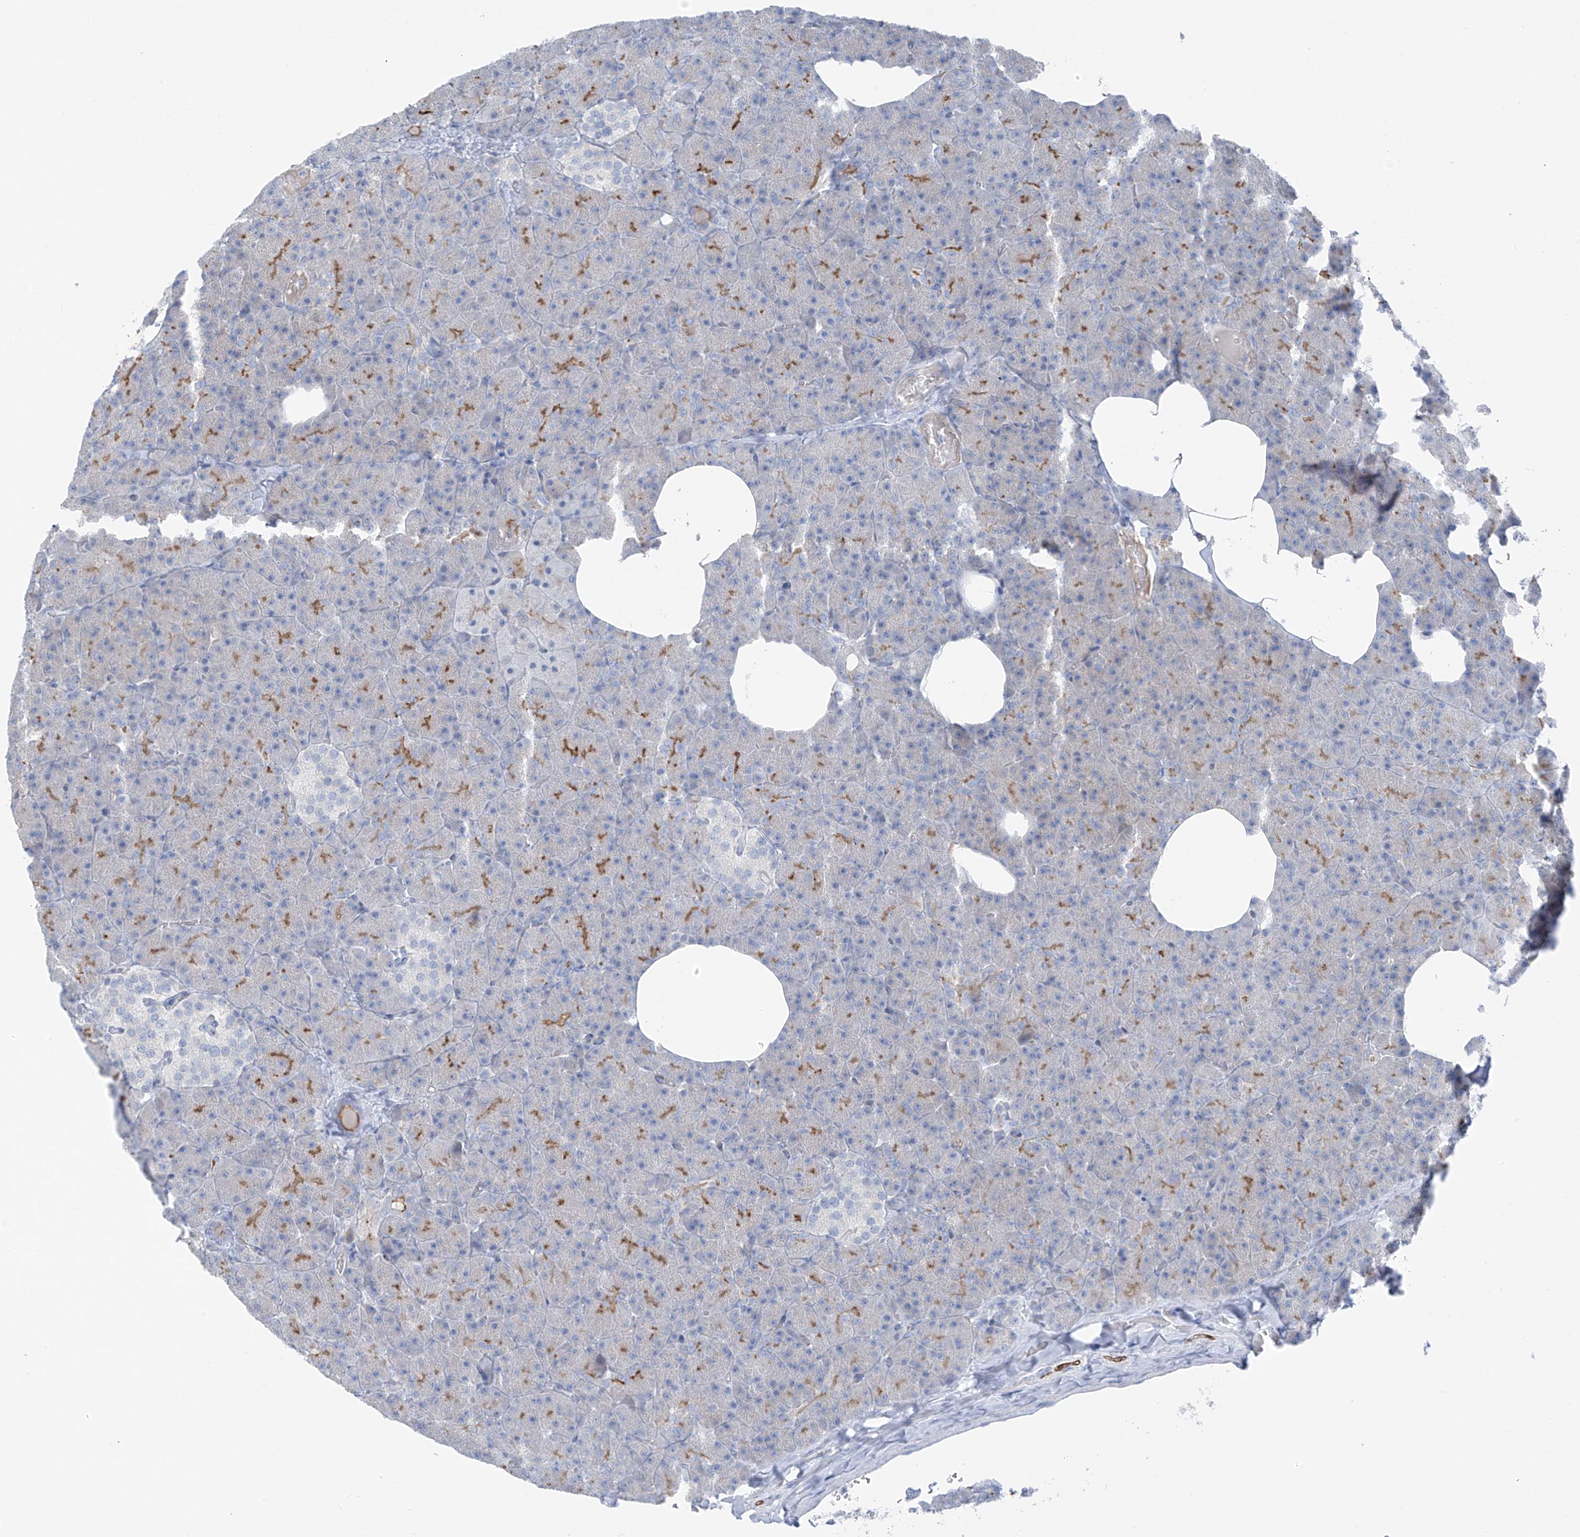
{"staining": {"intensity": "moderate", "quantity": "<25%", "location": "cytoplasmic/membranous"}, "tissue": "pancreas", "cell_type": "Exocrine glandular cells", "image_type": "normal", "snomed": [{"axis": "morphology", "description": "Normal tissue, NOS"}, {"axis": "morphology", "description": "Carcinoid, malignant, NOS"}, {"axis": "topography", "description": "Pancreas"}], "caption": "Pancreas stained with immunohistochemistry displays moderate cytoplasmic/membranous positivity in about <25% of exocrine glandular cells. The staining was performed using DAB (3,3'-diaminobenzidine) to visualize the protein expression in brown, while the nuclei were stained in blue with hematoxylin (Magnification: 20x).", "gene": "ZNF793", "patient": {"sex": "female", "age": 35}}